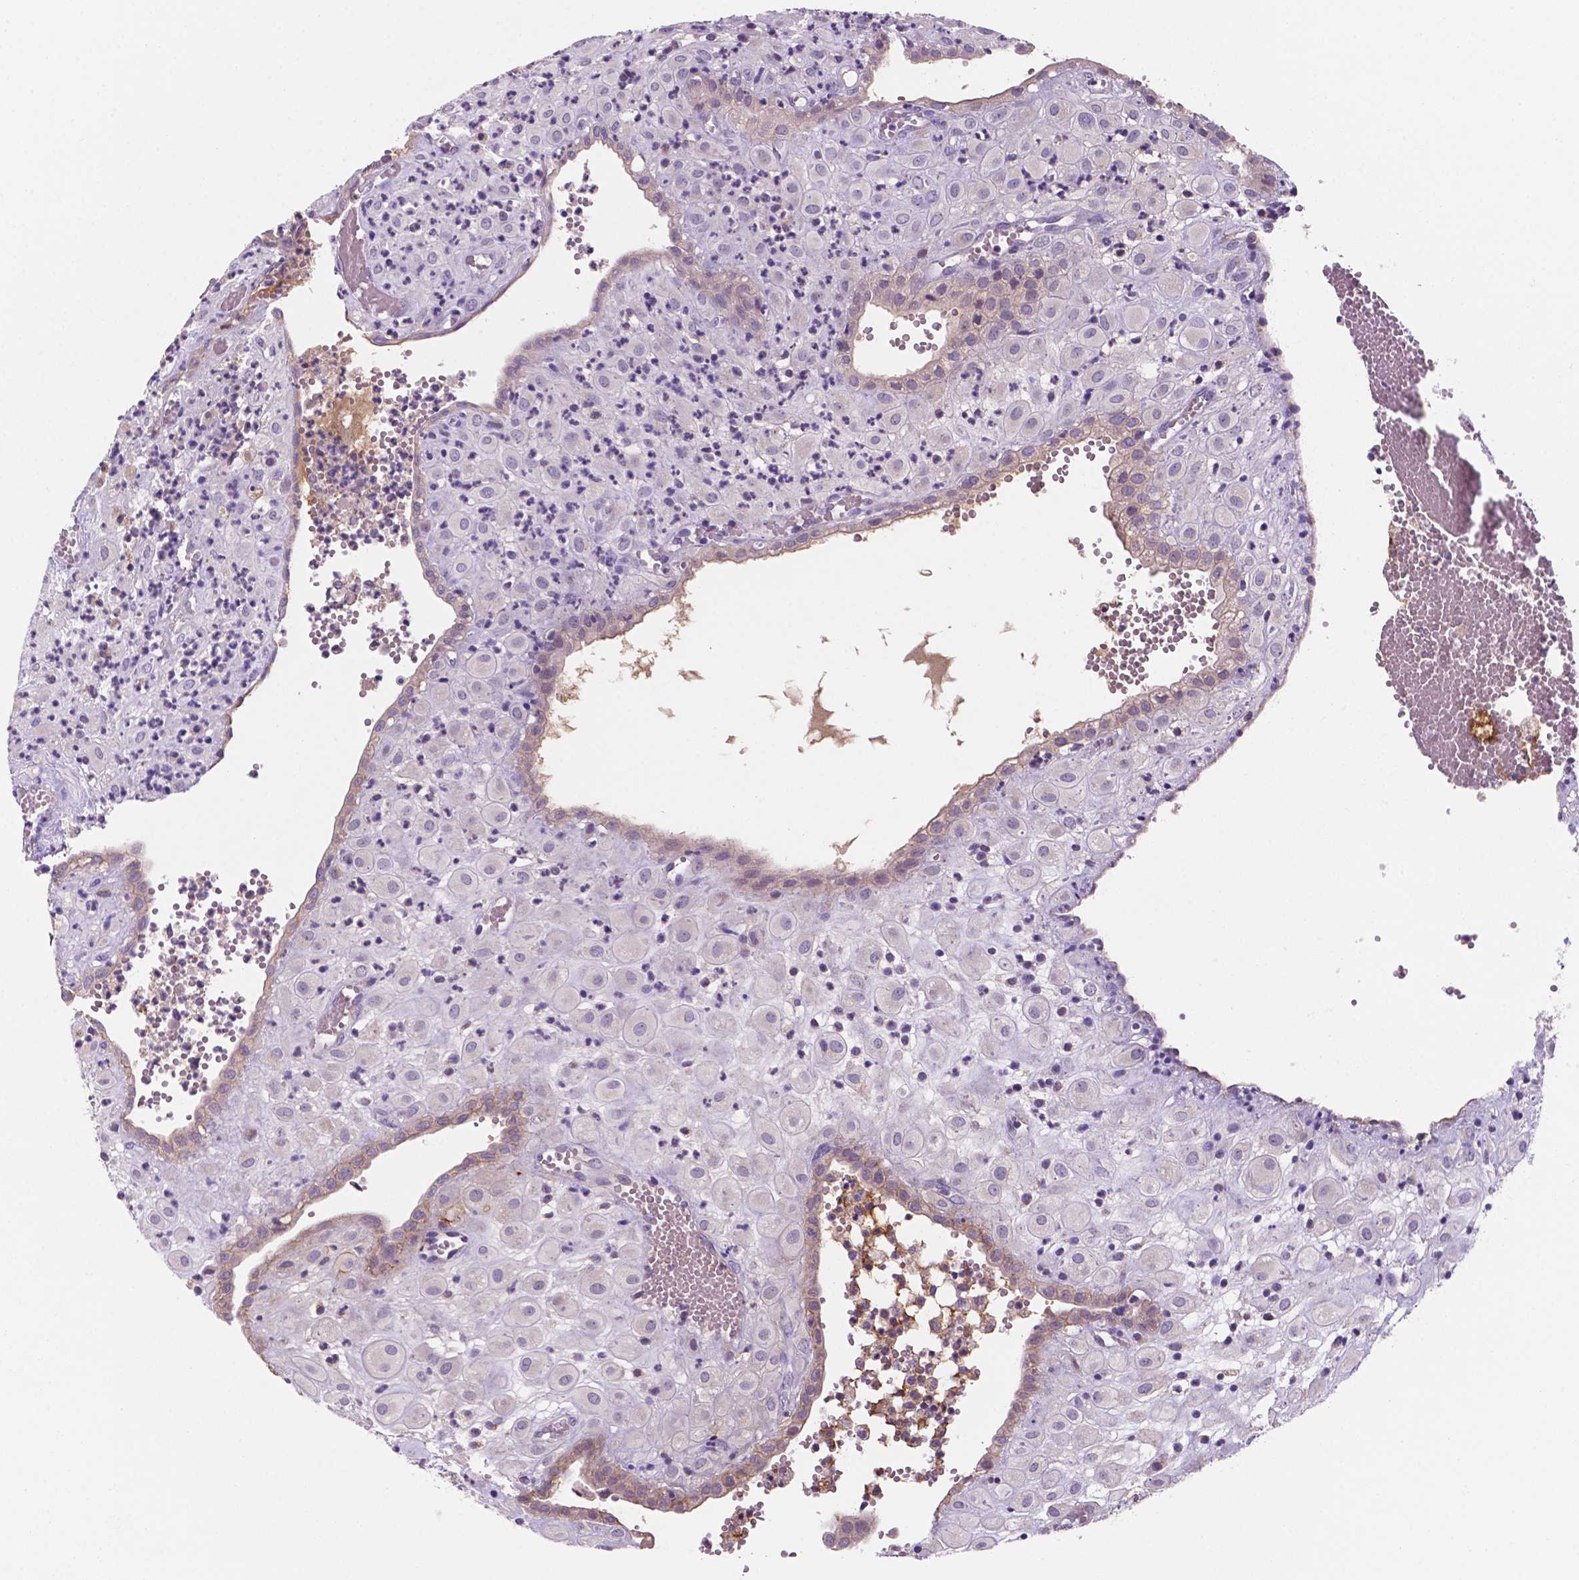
{"staining": {"intensity": "negative", "quantity": "none", "location": "none"}, "tissue": "placenta", "cell_type": "Decidual cells", "image_type": "normal", "snomed": [{"axis": "morphology", "description": "Normal tissue, NOS"}, {"axis": "topography", "description": "Placenta"}], "caption": "Protein analysis of unremarkable placenta demonstrates no significant expression in decidual cells. (DAB (3,3'-diaminobenzidine) immunohistochemistry (IHC) with hematoxylin counter stain).", "gene": "MKRN2OS", "patient": {"sex": "female", "age": 24}}